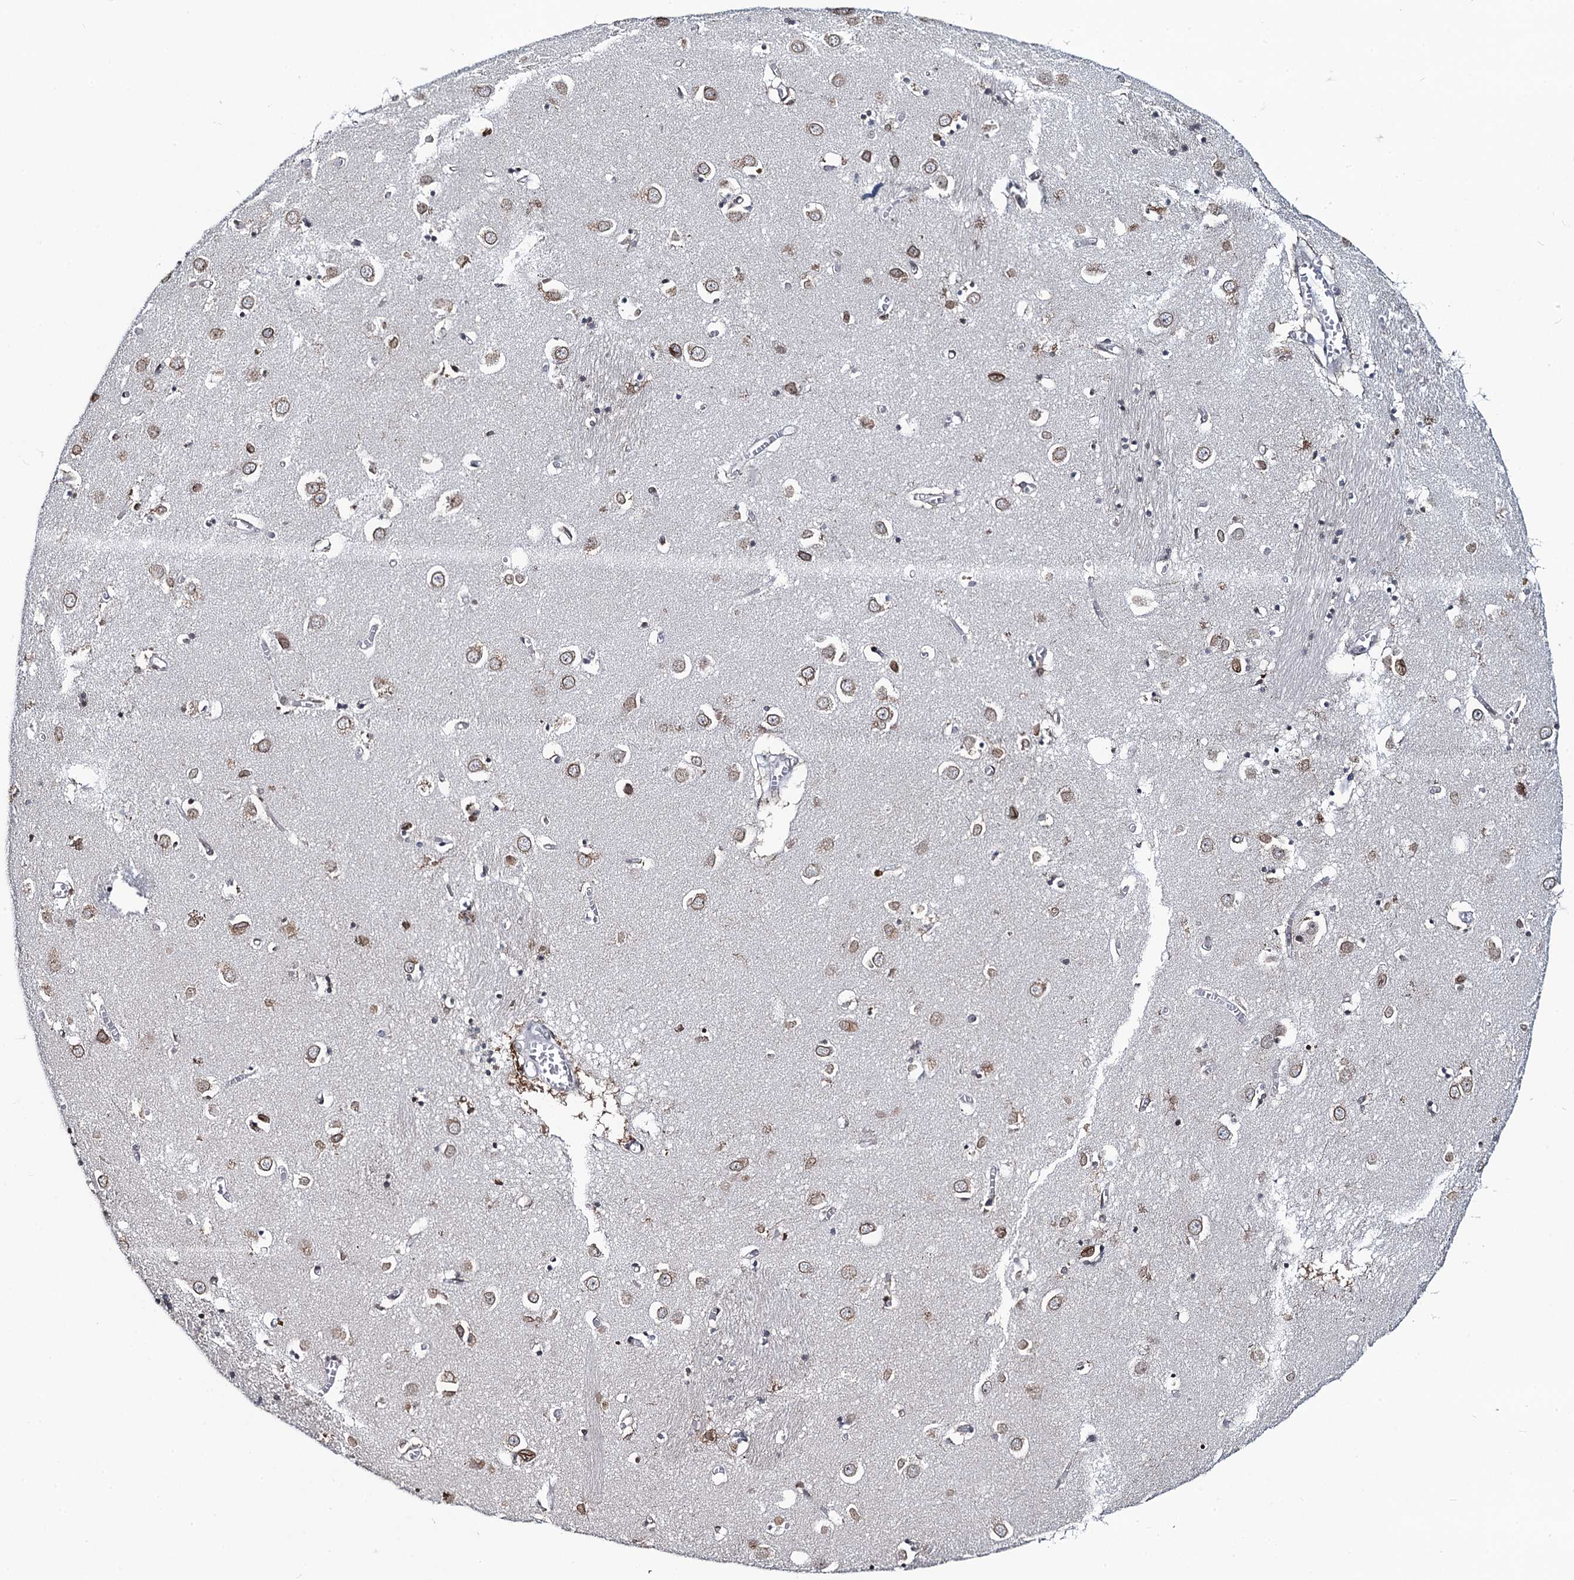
{"staining": {"intensity": "moderate", "quantity": "<25%", "location": "nuclear"}, "tissue": "caudate", "cell_type": "Glial cells", "image_type": "normal", "snomed": [{"axis": "morphology", "description": "Normal tissue, NOS"}, {"axis": "topography", "description": "Lateral ventricle wall"}], "caption": "IHC image of normal caudate: caudate stained using immunohistochemistry (IHC) displays low levels of moderate protein expression localized specifically in the nuclear of glial cells, appearing as a nuclear brown color.", "gene": "TOX3", "patient": {"sex": "male", "age": 70}}